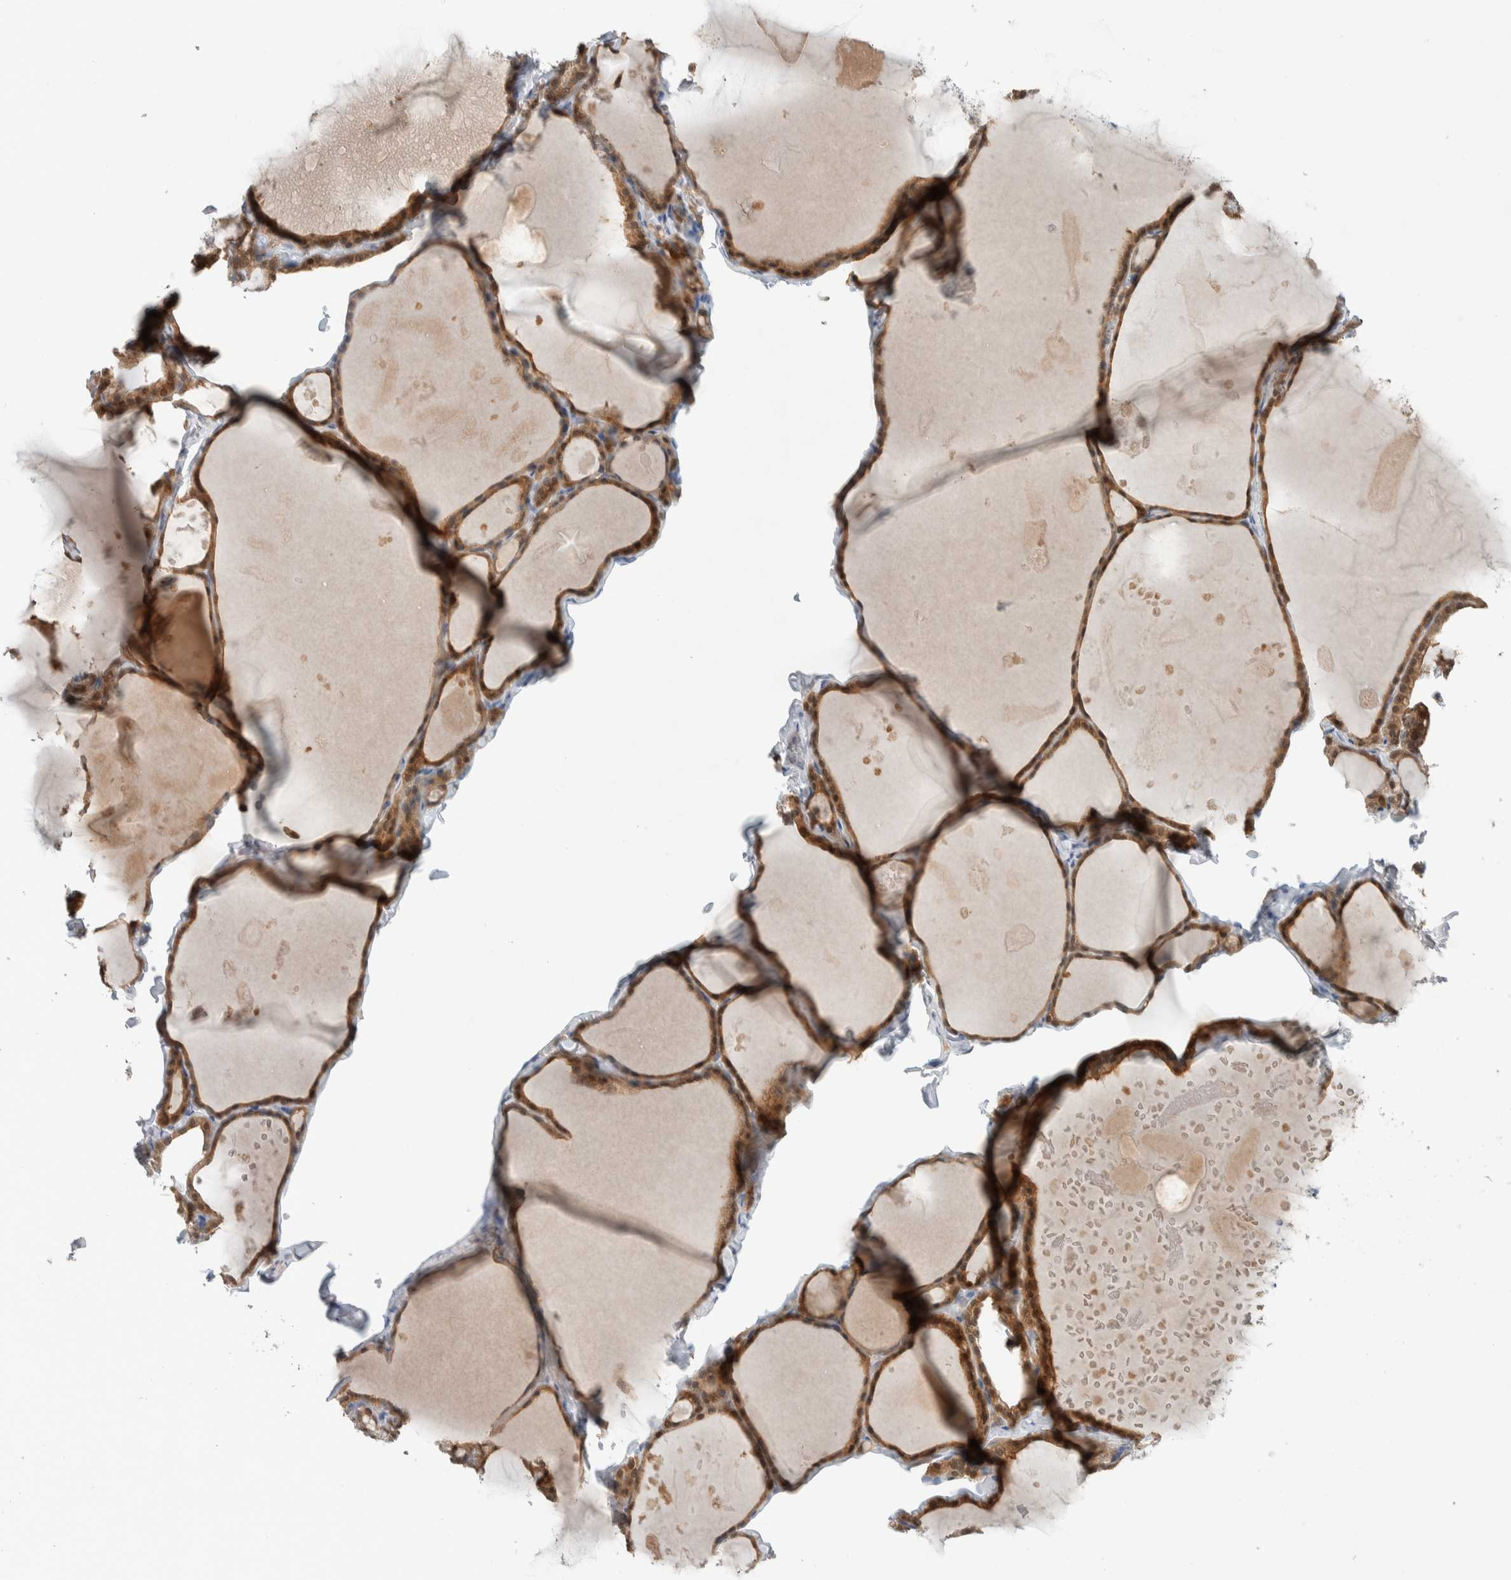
{"staining": {"intensity": "moderate", "quantity": ">75%", "location": "cytoplasmic/membranous"}, "tissue": "thyroid gland", "cell_type": "Glandular cells", "image_type": "normal", "snomed": [{"axis": "morphology", "description": "Normal tissue, NOS"}, {"axis": "topography", "description": "Thyroid gland"}], "caption": "Immunohistochemistry histopathology image of normal thyroid gland: thyroid gland stained using immunohistochemistry (IHC) displays medium levels of moderate protein expression localized specifically in the cytoplasmic/membranous of glandular cells, appearing as a cytoplasmic/membranous brown color.", "gene": "DEPTOR", "patient": {"sex": "male", "age": 56}}